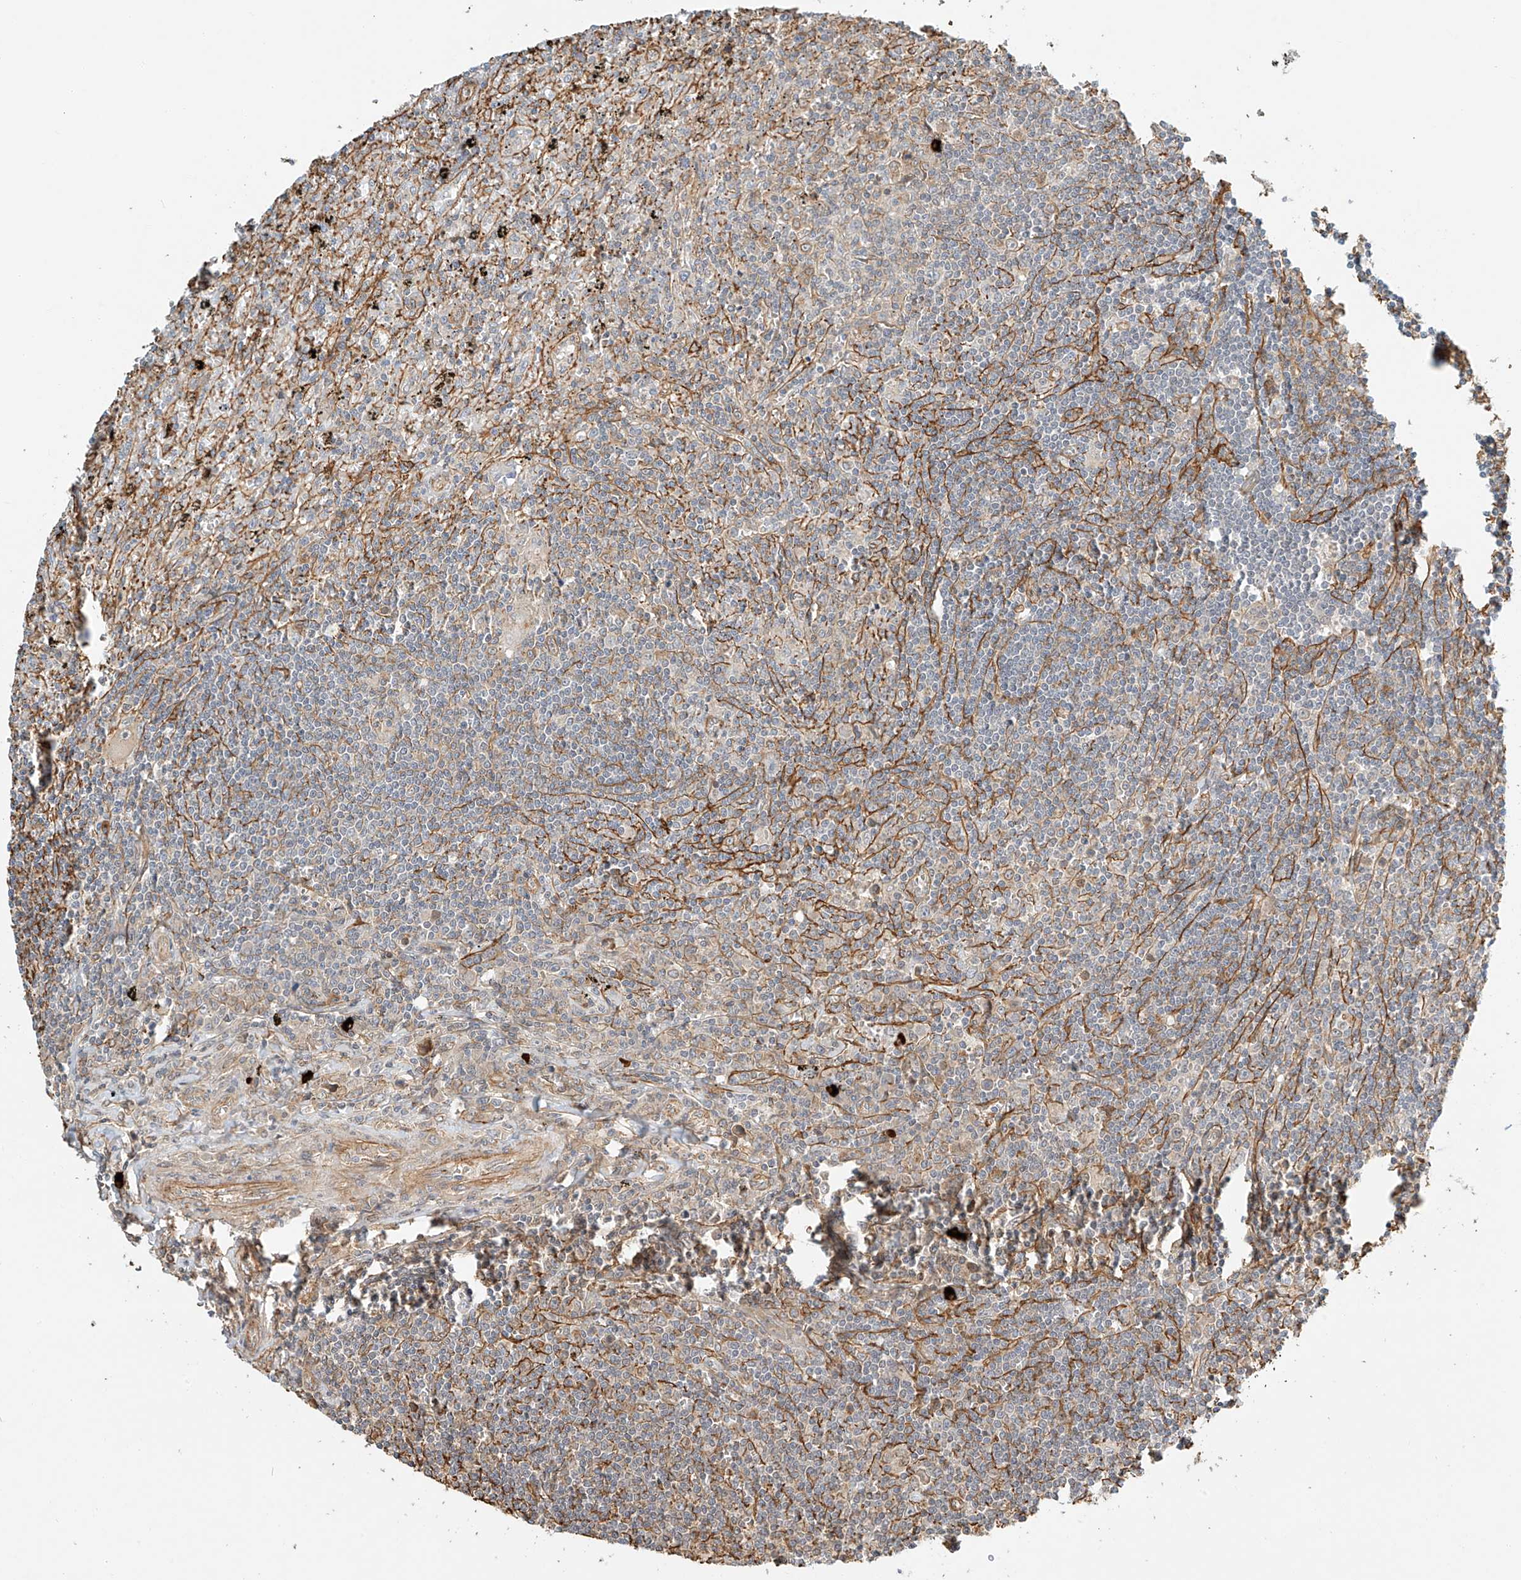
{"staining": {"intensity": "negative", "quantity": "none", "location": "none"}, "tissue": "lymphoma", "cell_type": "Tumor cells", "image_type": "cancer", "snomed": [{"axis": "morphology", "description": "Malignant lymphoma, non-Hodgkin's type, Low grade"}, {"axis": "topography", "description": "Spleen"}], "caption": "Tumor cells show no significant protein positivity in low-grade malignant lymphoma, non-Hodgkin's type.", "gene": "CSMD3", "patient": {"sex": "male", "age": 76}}